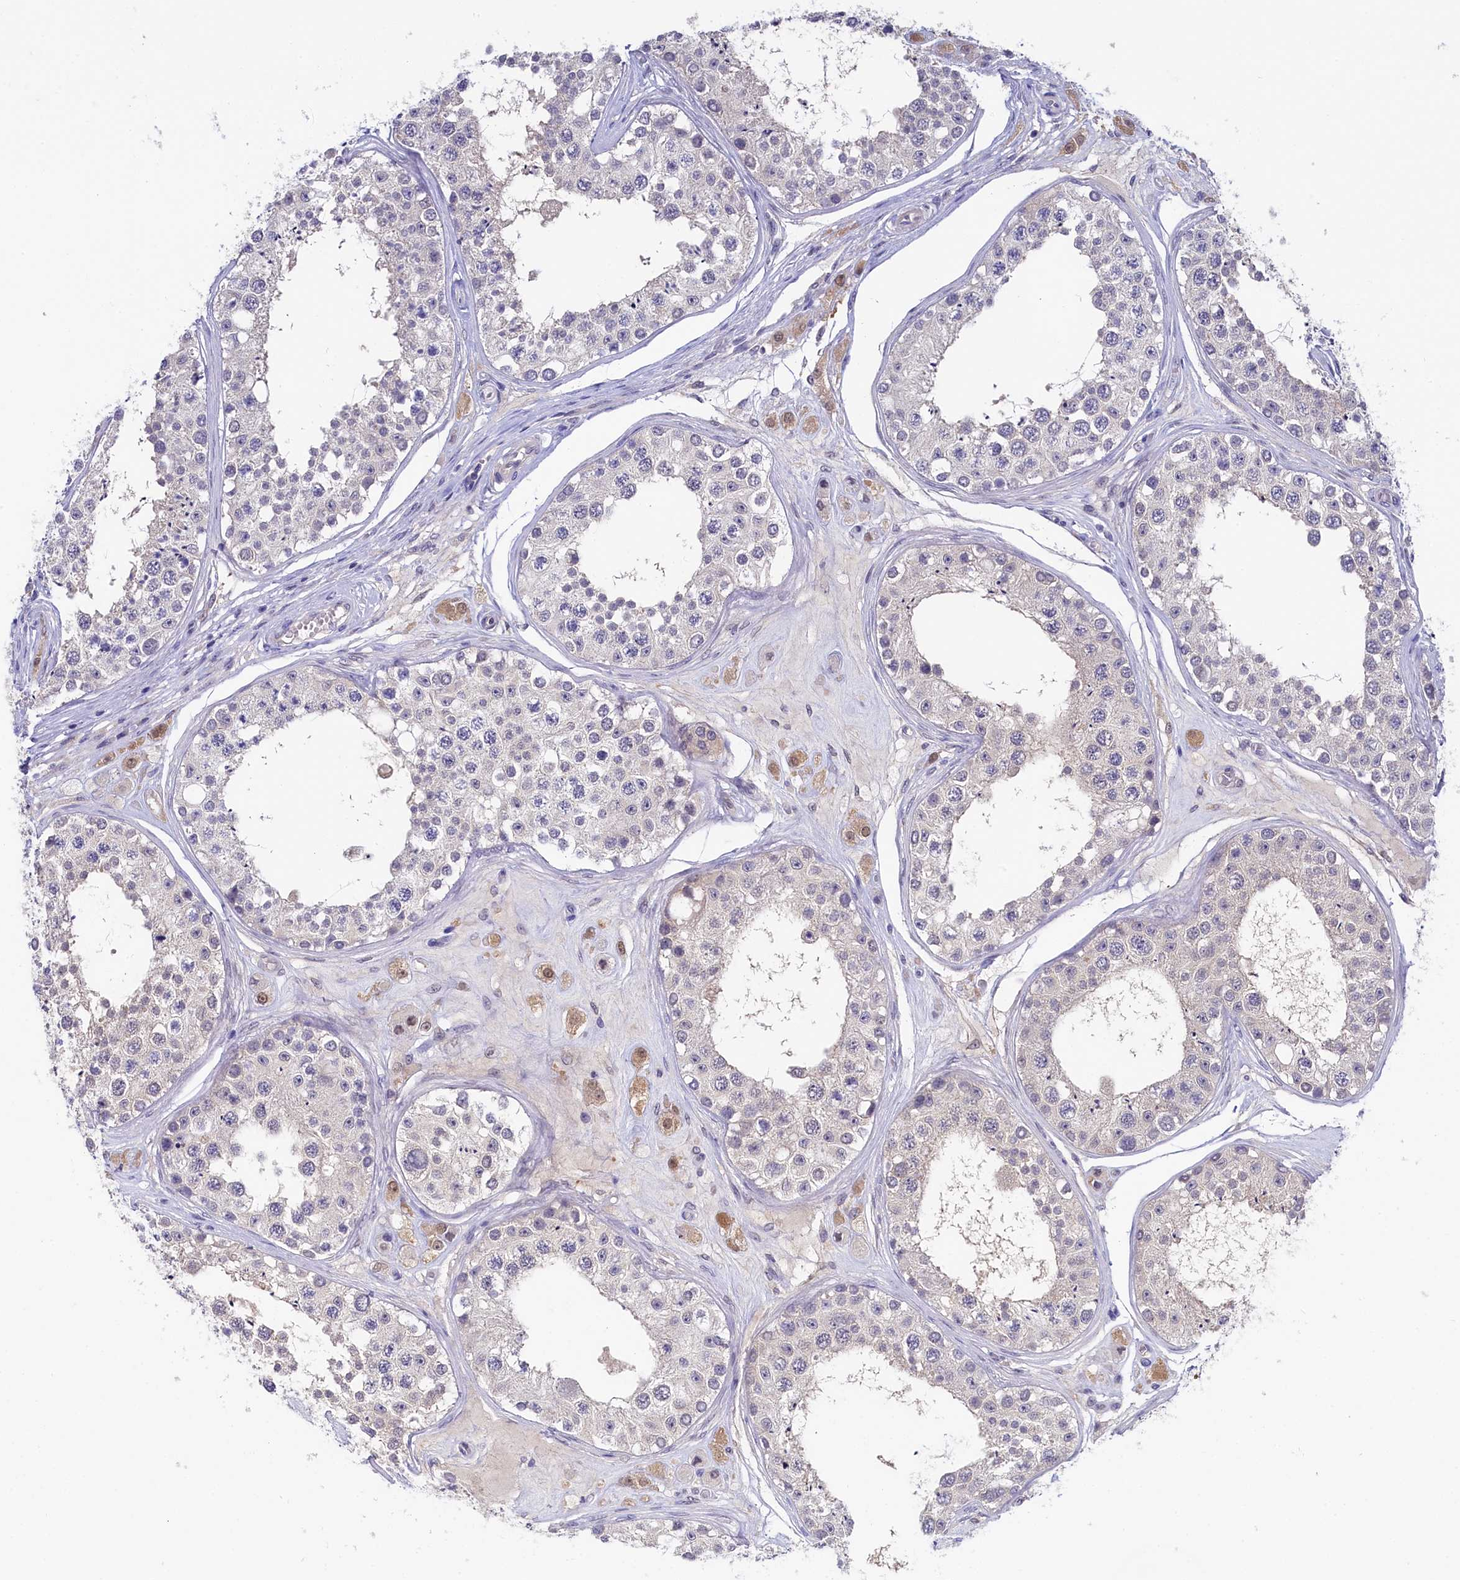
{"staining": {"intensity": "negative", "quantity": "none", "location": "none"}, "tissue": "testis", "cell_type": "Cells in seminiferous ducts", "image_type": "normal", "snomed": [{"axis": "morphology", "description": "Normal tissue, NOS"}, {"axis": "topography", "description": "Testis"}], "caption": "High power microscopy photomicrograph of an IHC histopathology image of normal testis, revealing no significant expression in cells in seminiferous ducts.", "gene": "C11orf54", "patient": {"sex": "male", "age": 25}}